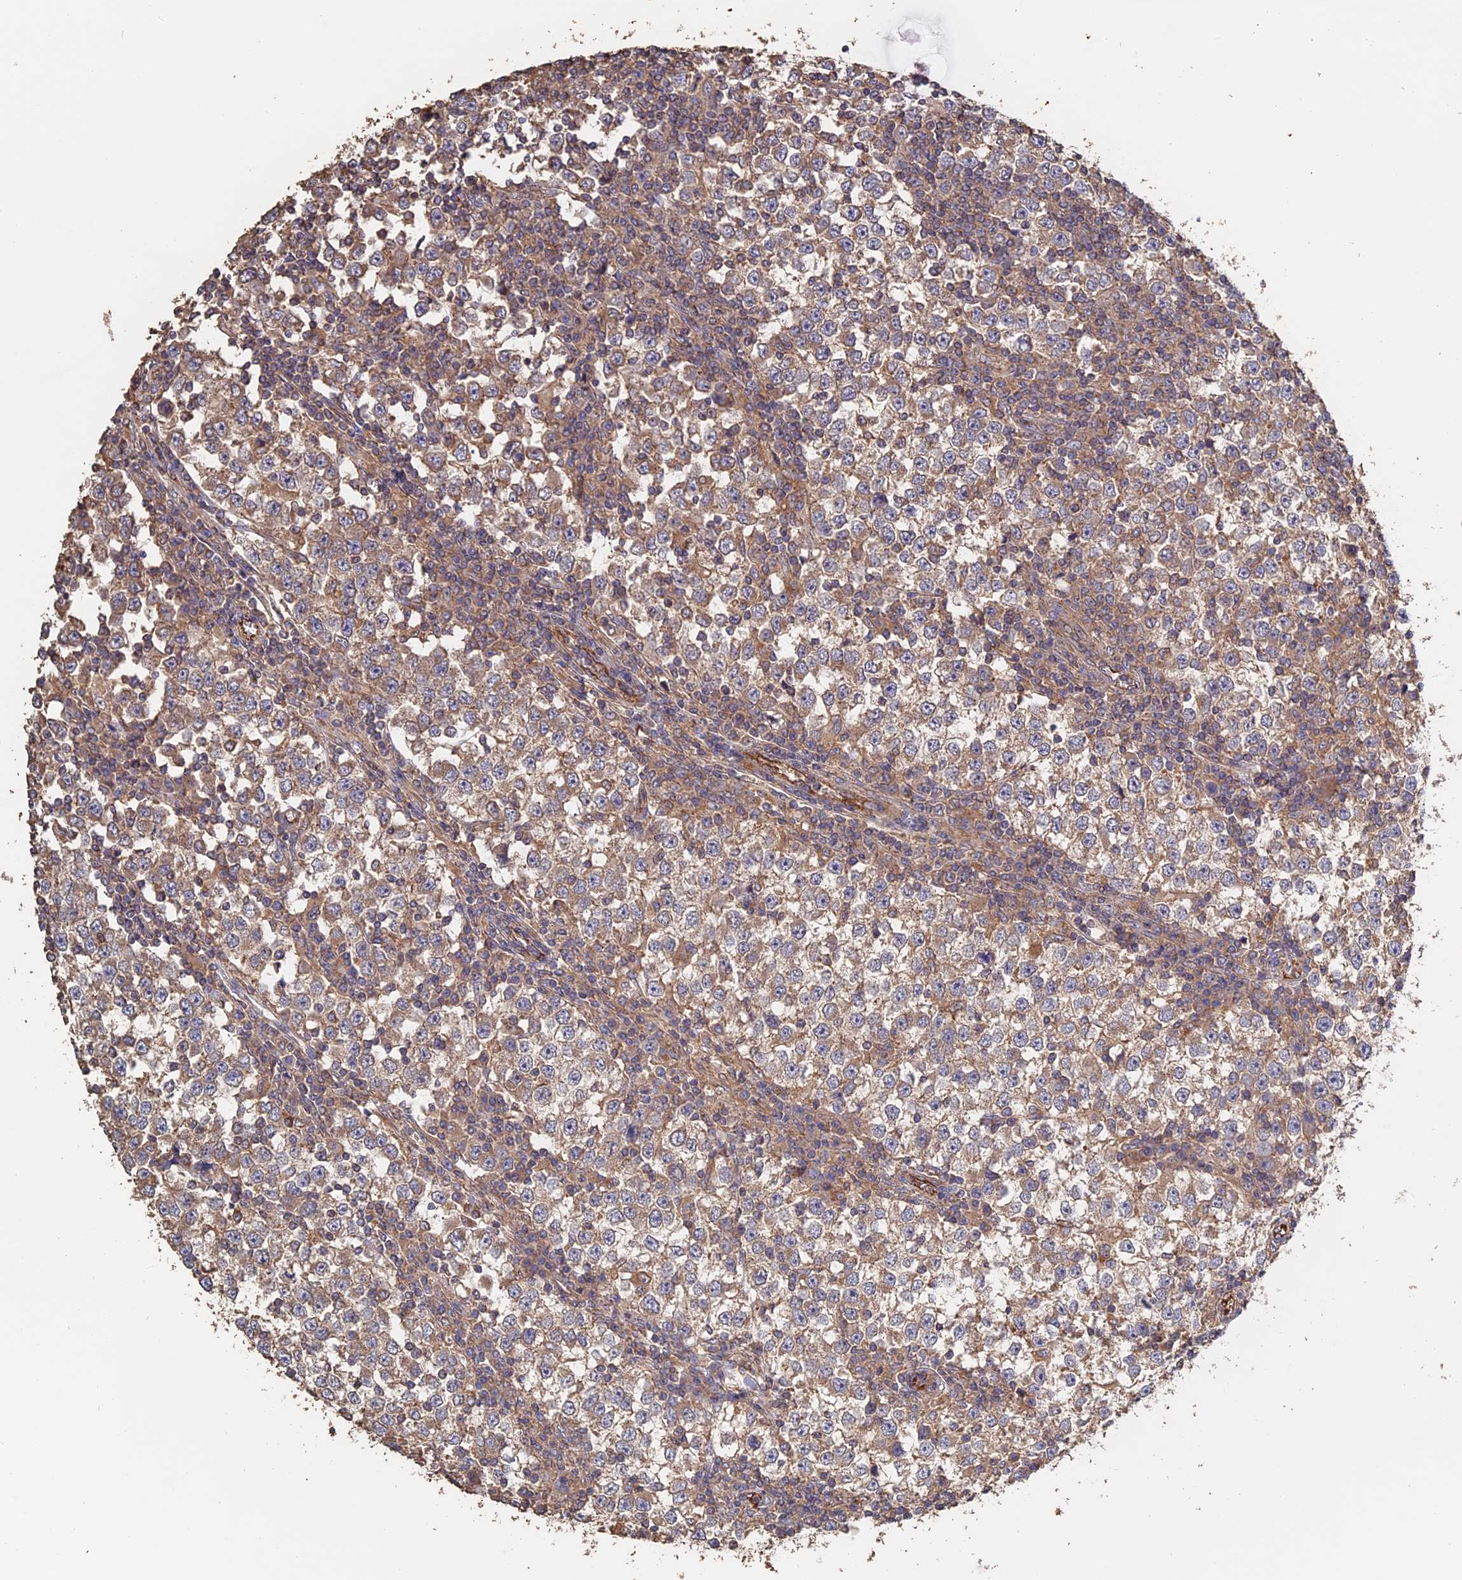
{"staining": {"intensity": "weak", "quantity": ">75%", "location": "cytoplasmic/membranous"}, "tissue": "testis cancer", "cell_type": "Tumor cells", "image_type": "cancer", "snomed": [{"axis": "morphology", "description": "Seminoma, NOS"}, {"axis": "topography", "description": "Testis"}], "caption": "About >75% of tumor cells in testis cancer (seminoma) show weak cytoplasmic/membranous protein expression as visualized by brown immunohistochemical staining.", "gene": "PIGQ", "patient": {"sex": "male", "age": 65}}